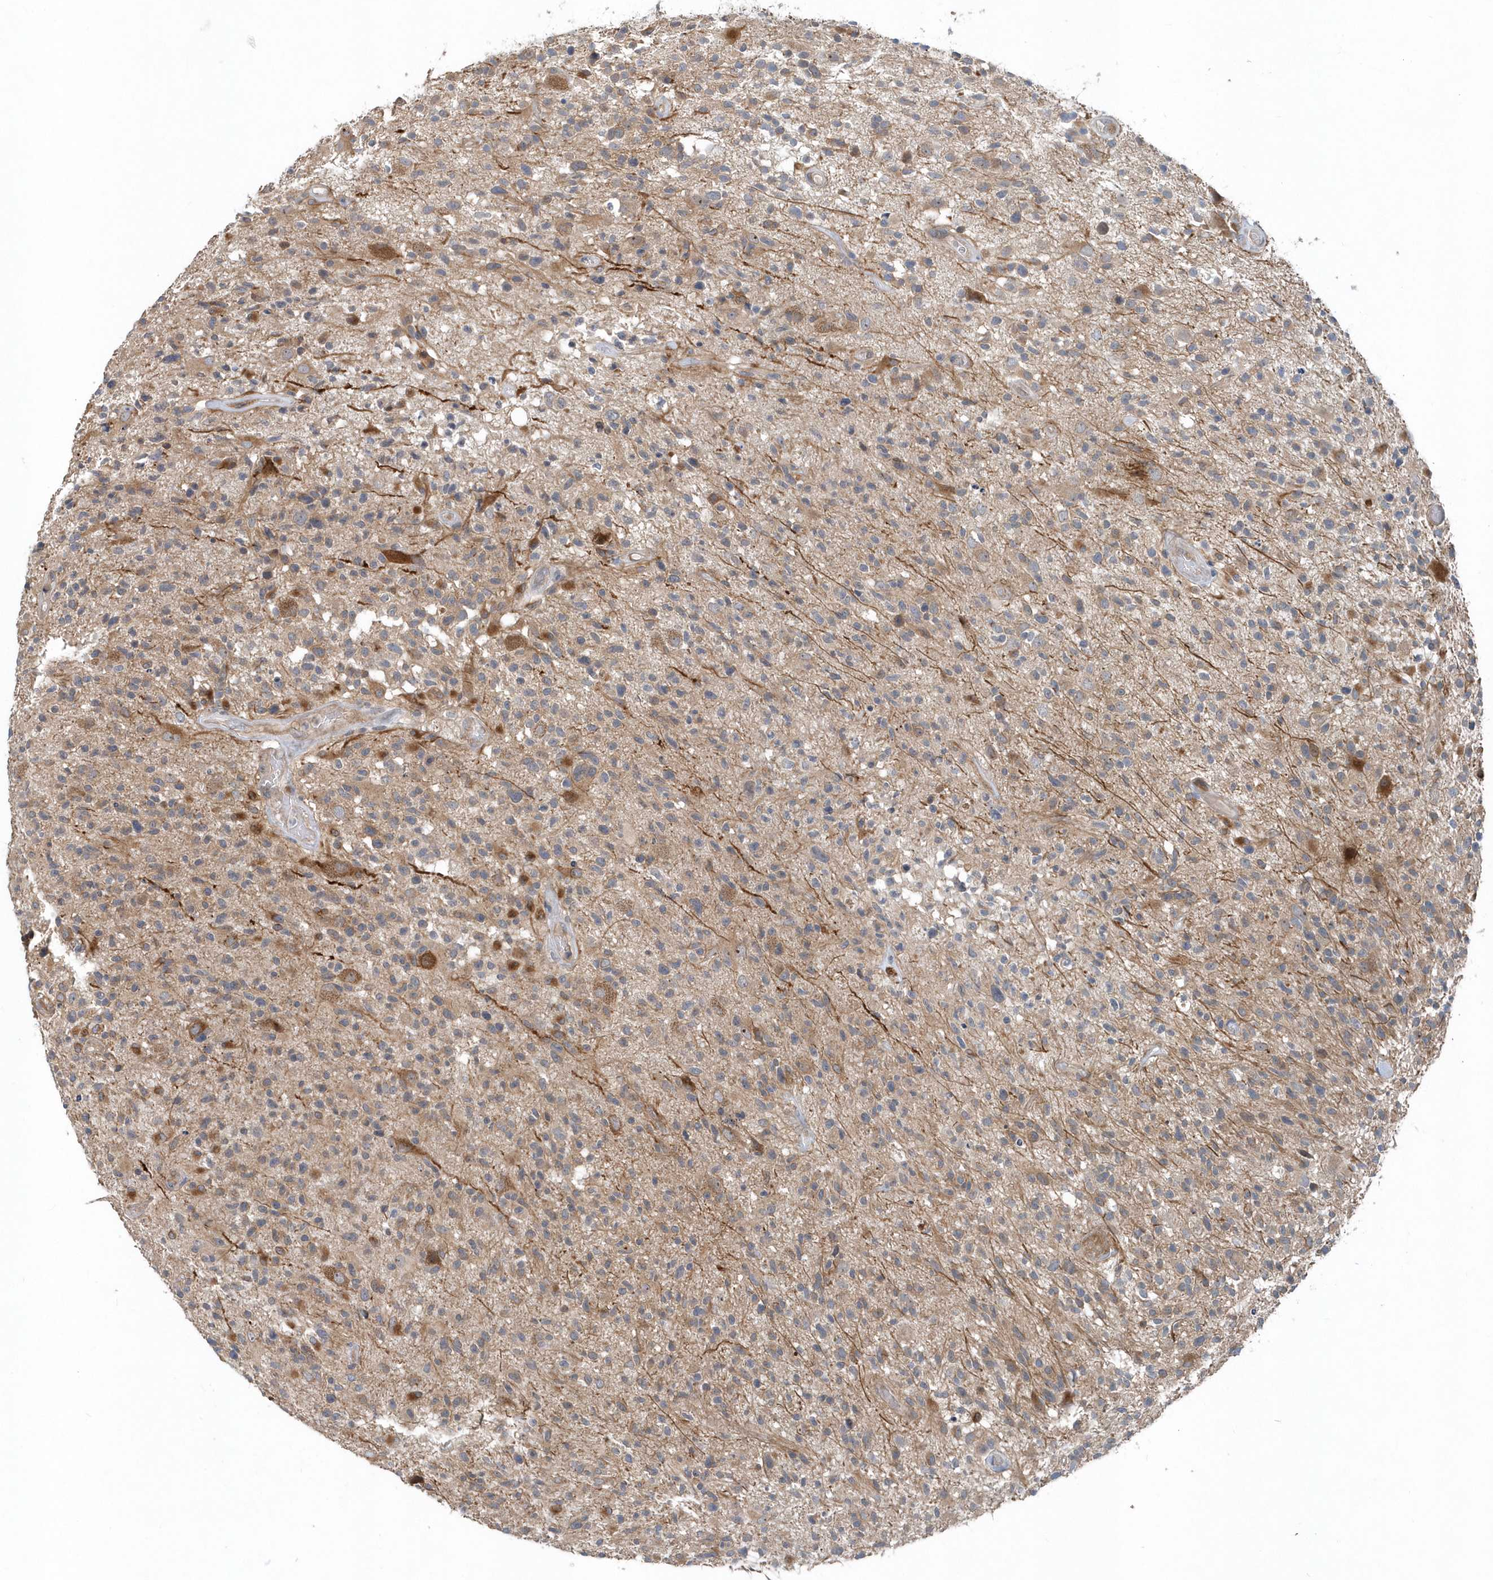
{"staining": {"intensity": "moderate", "quantity": "<25%", "location": "cytoplasmic/membranous"}, "tissue": "glioma", "cell_type": "Tumor cells", "image_type": "cancer", "snomed": [{"axis": "morphology", "description": "Glioma, malignant, High grade"}, {"axis": "morphology", "description": "Glioblastoma, NOS"}, {"axis": "topography", "description": "Brain"}], "caption": "Immunohistochemical staining of glioblastoma exhibits moderate cytoplasmic/membranous protein expression in about <25% of tumor cells. The staining is performed using DAB brown chromogen to label protein expression. The nuclei are counter-stained blue using hematoxylin.", "gene": "MCC", "patient": {"sex": "male", "age": 60}}